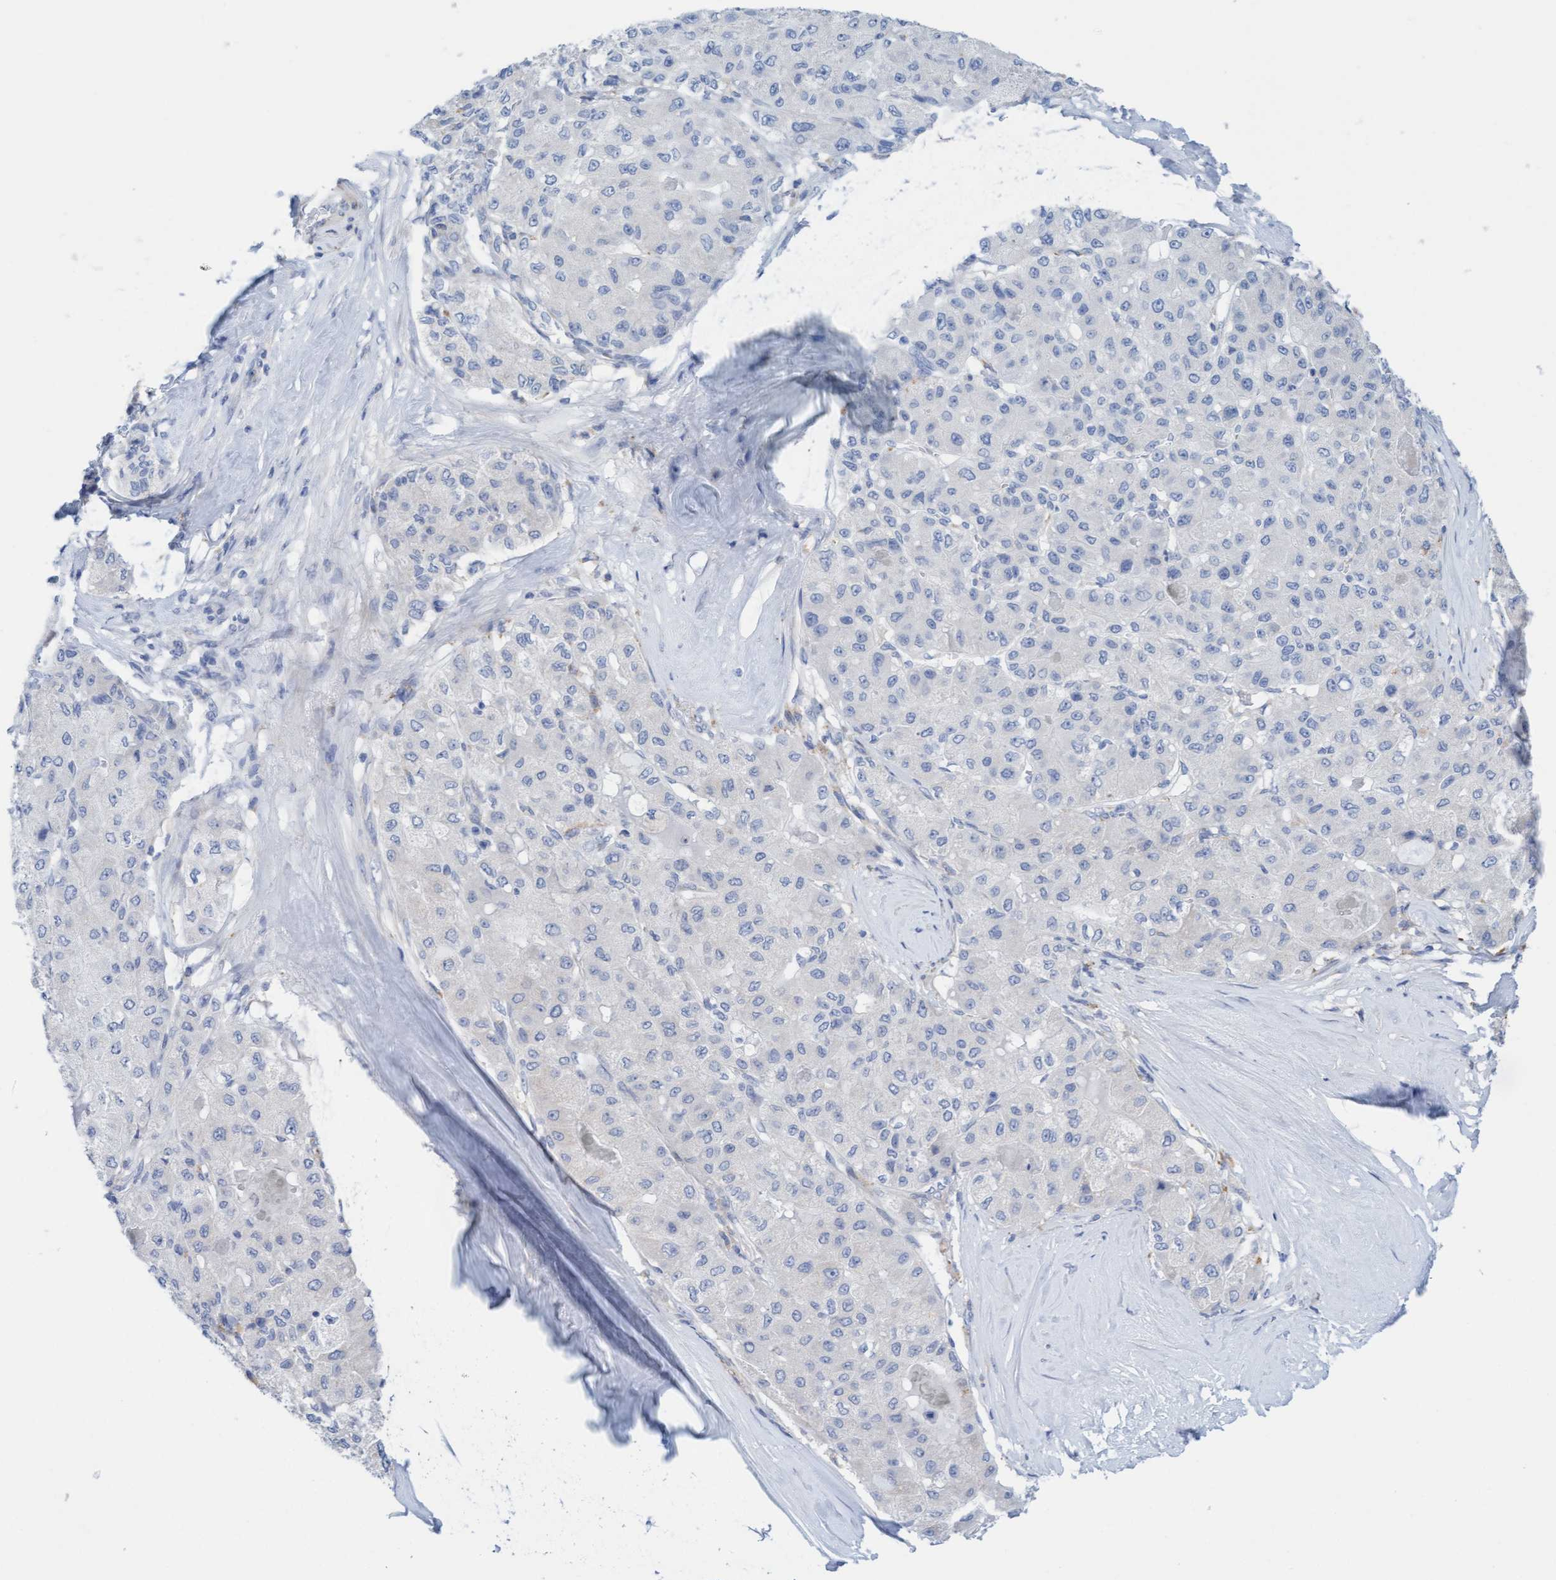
{"staining": {"intensity": "negative", "quantity": "none", "location": "none"}, "tissue": "liver cancer", "cell_type": "Tumor cells", "image_type": "cancer", "snomed": [{"axis": "morphology", "description": "Carcinoma, Hepatocellular, NOS"}, {"axis": "topography", "description": "Liver"}], "caption": "High magnification brightfield microscopy of hepatocellular carcinoma (liver) stained with DAB (brown) and counterstained with hematoxylin (blue): tumor cells show no significant expression.", "gene": "CDK5RAP3", "patient": {"sex": "male", "age": 80}}